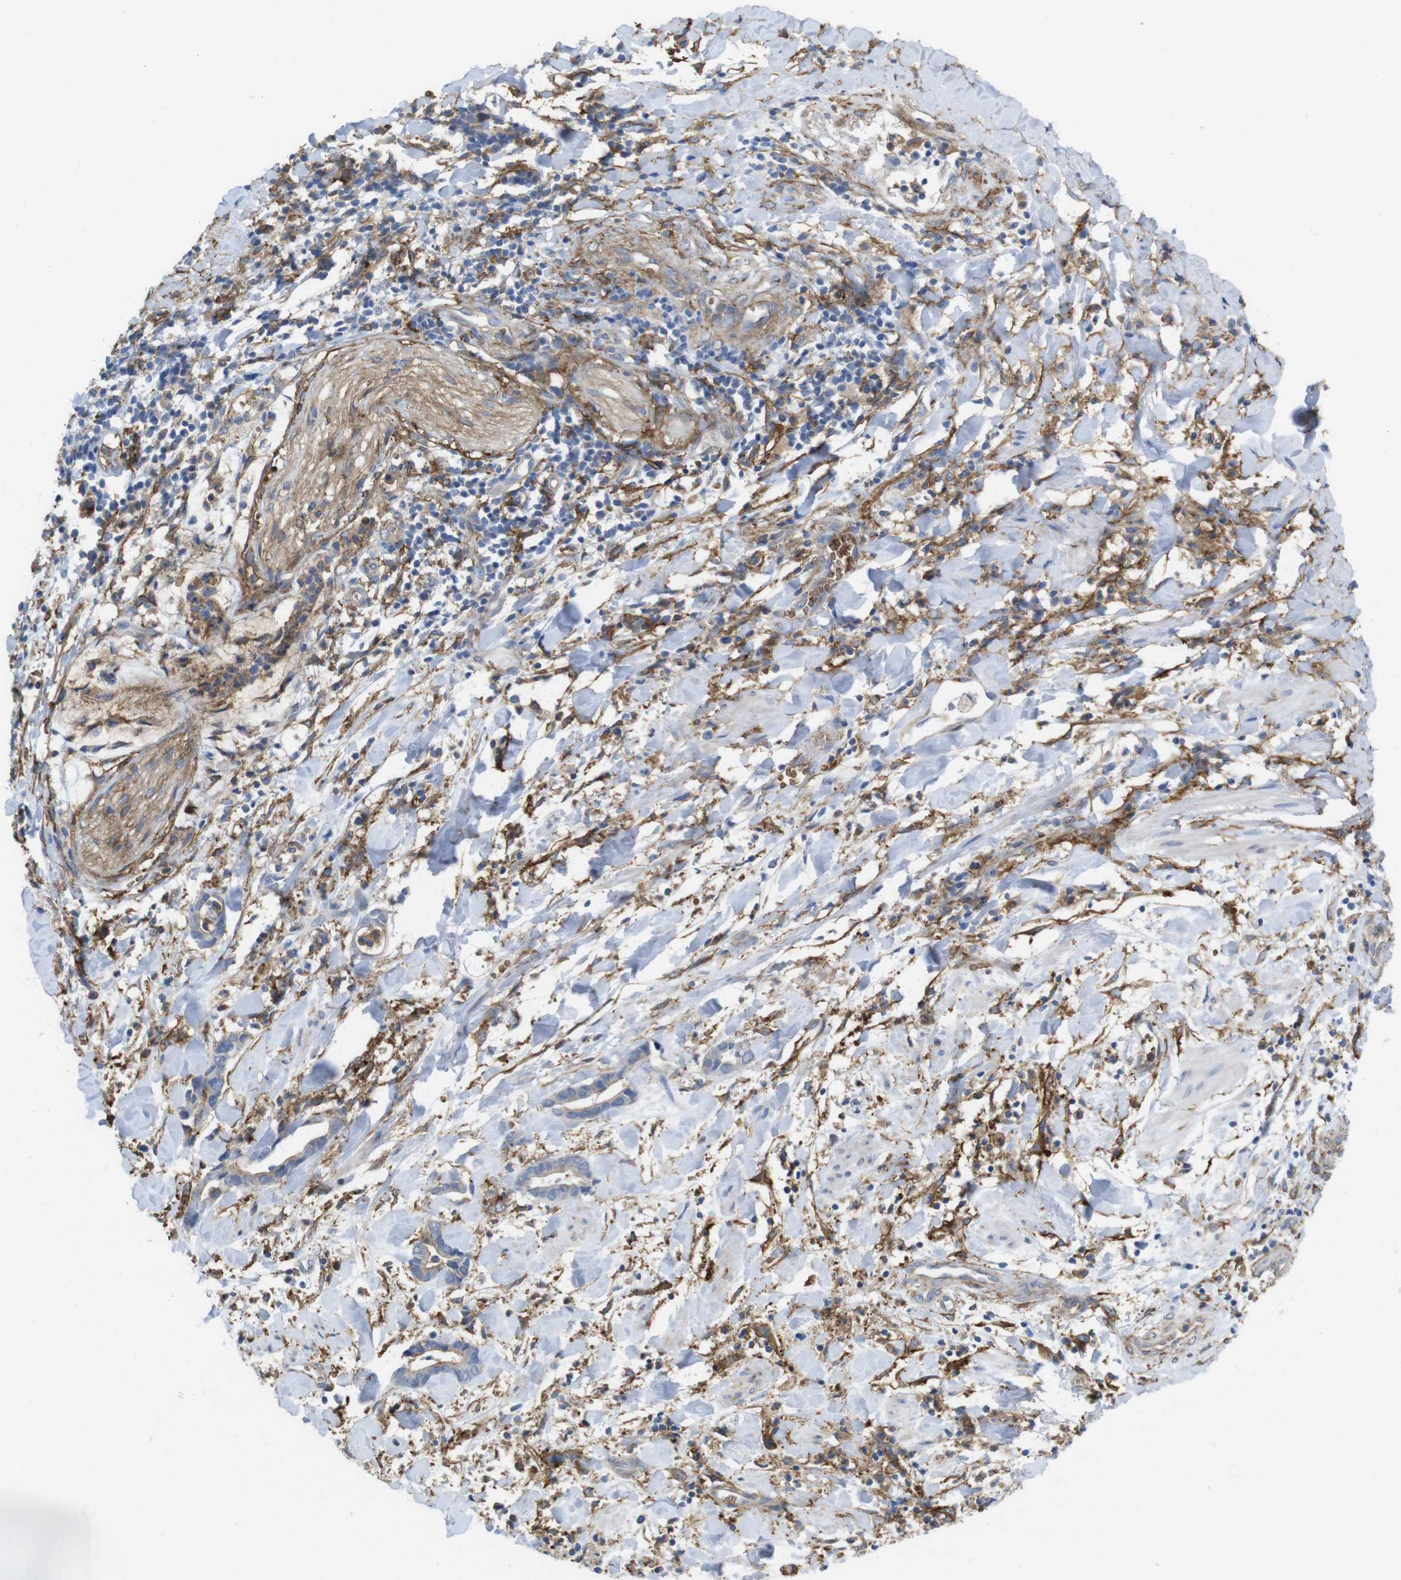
{"staining": {"intensity": "moderate", "quantity": "25%-75%", "location": "cytoplasmic/membranous"}, "tissue": "cervical cancer", "cell_type": "Tumor cells", "image_type": "cancer", "snomed": [{"axis": "morphology", "description": "Adenocarcinoma, NOS"}, {"axis": "topography", "description": "Cervix"}], "caption": "Protein expression by immunohistochemistry displays moderate cytoplasmic/membranous positivity in approximately 25%-75% of tumor cells in cervical cancer. The protein of interest is stained brown, and the nuclei are stained in blue (DAB (3,3'-diaminobenzidine) IHC with brightfield microscopy, high magnification).", "gene": "CYBRD1", "patient": {"sex": "female", "age": 44}}